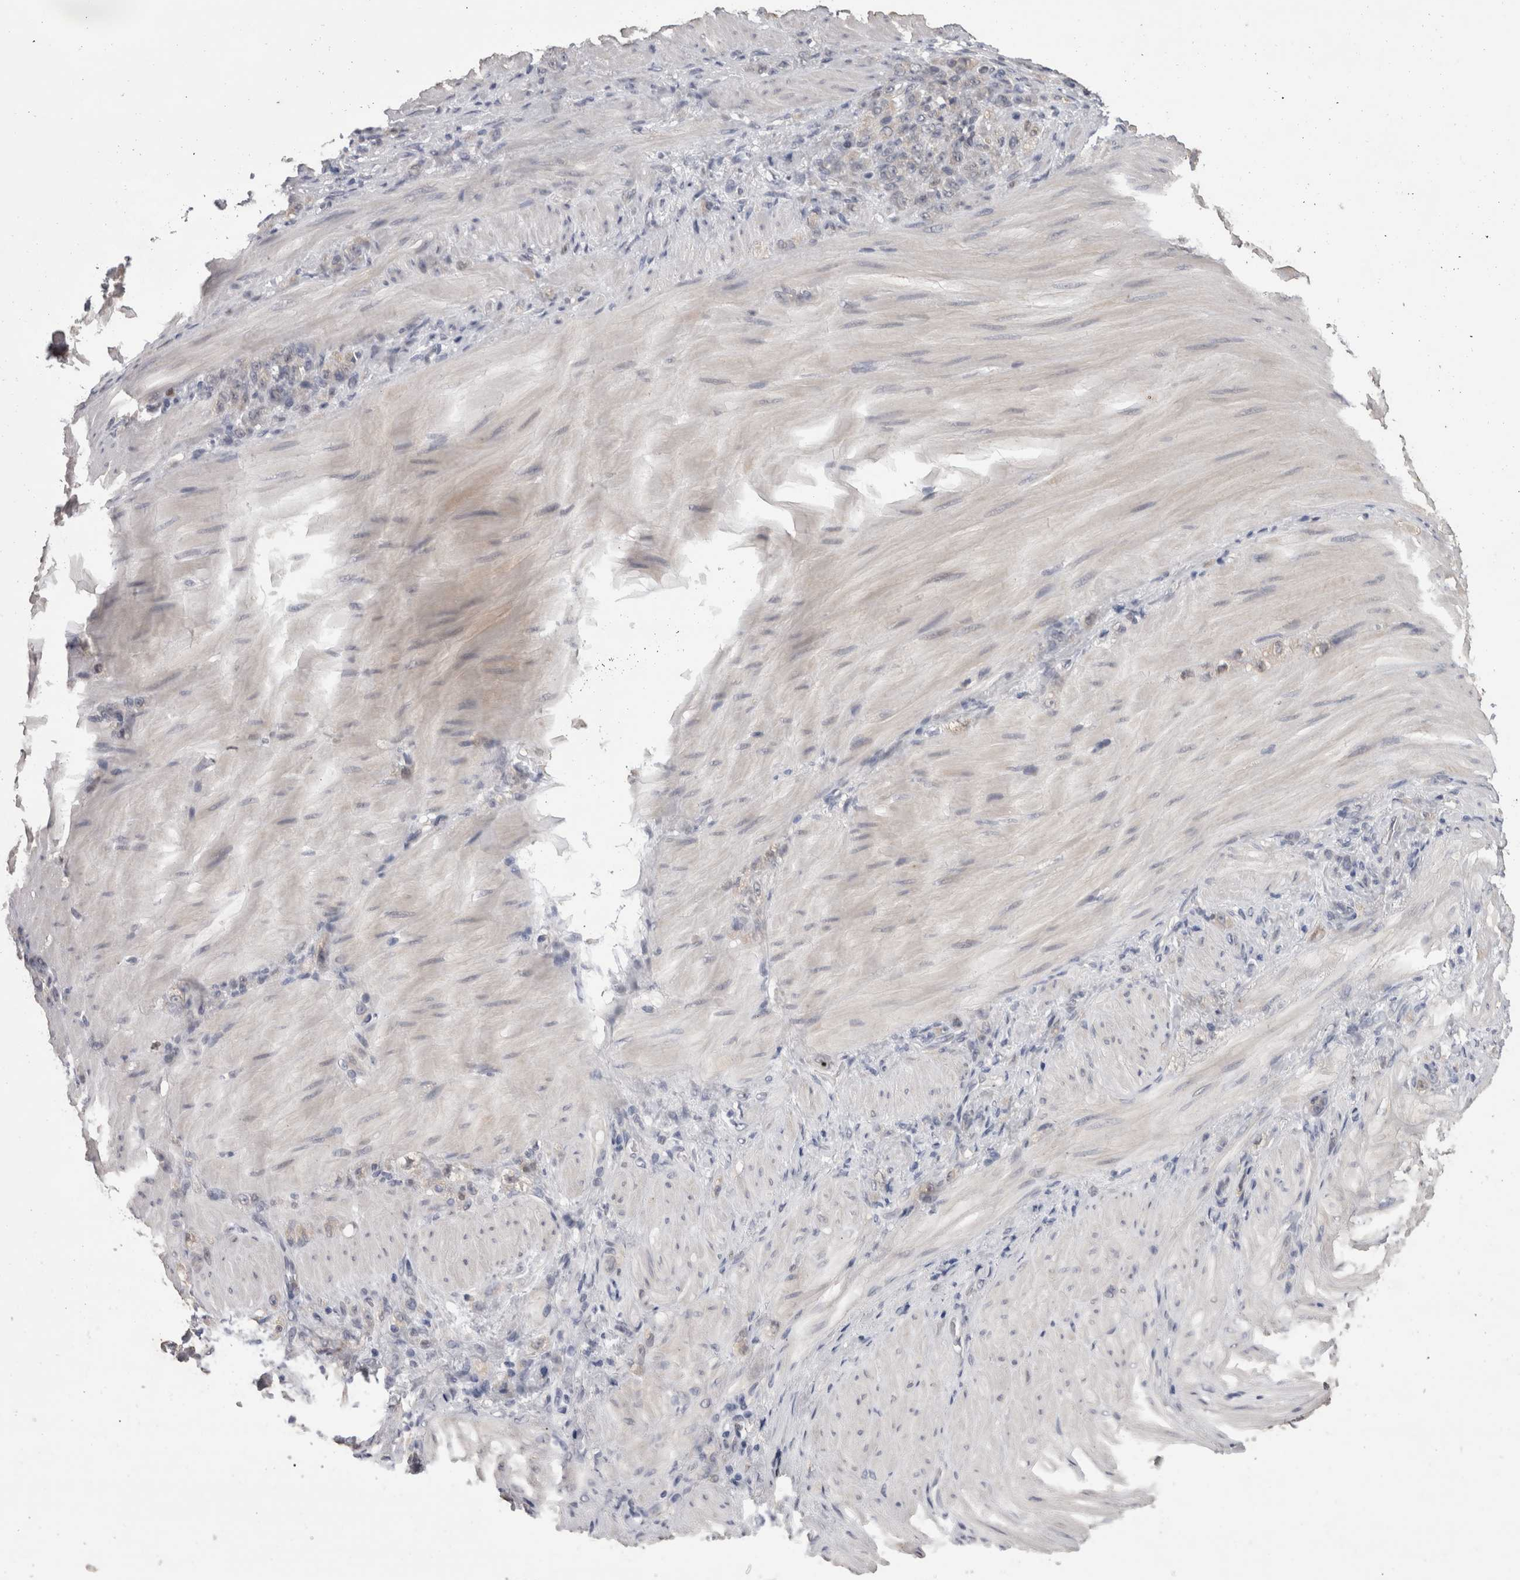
{"staining": {"intensity": "negative", "quantity": "none", "location": "none"}, "tissue": "stomach cancer", "cell_type": "Tumor cells", "image_type": "cancer", "snomed": [{"axis": "morphology", "description": "Normal tissue, NOS"}, {"axis": "morphology", "description": "Adenocarcinoma, NOS"}, {"axis": "topography", "description": "Stomach"}], "caption": "The IHC photomicrograph has no significant positivity in tumor cells of adenocarcinoma (stomach) tissue. (DAB IHC, high magnification).", "gene": "FHOD3", "patient": {"sex": "male", "age": 82}}